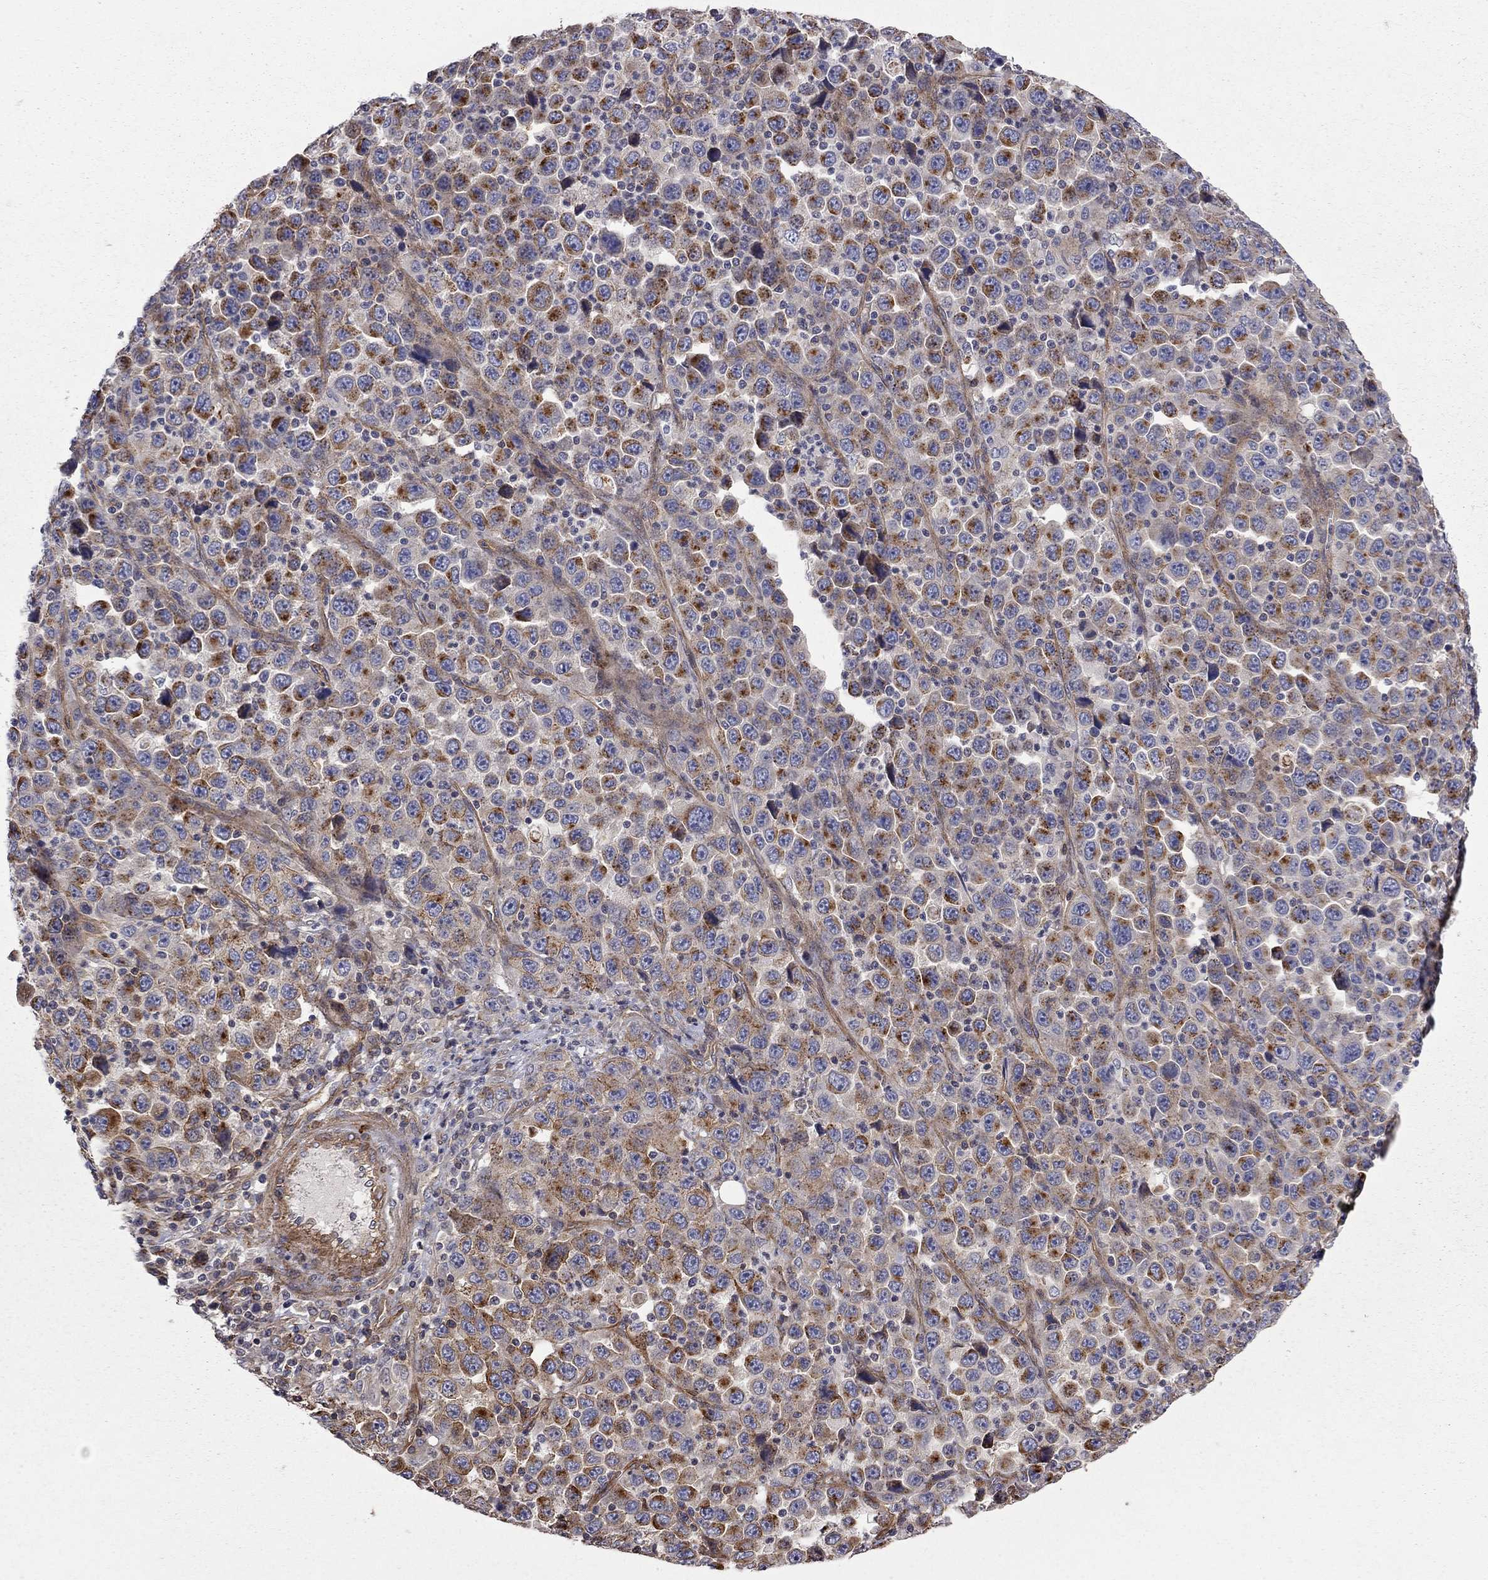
{"staining": {"intensity": "strong", "quantity": "25%-75%", "location": "cytoplasmic/membranous"}, "tissue": "stomach cancer", "cell_type": "Tumor cells", "image_type": "cancer", "snomed": [{"axis": "morphology", "description": "Normal tissue, NOS"}, {"axis": "morphology", "description": "Adenocarcinoma, NOS"}, {"axis": "topography", "description": "Stomach, upper"}, {"axis": "topography", "description": "Stomach"}], "caption": "Protein expression by IHC reveals strong cytoplasmic/membranous expression in approximately 25%-75% of tumor cells in stomach adenocarcinoma.", "gene": "RASEF", "patient": {"sex": "male", "age": 59}}